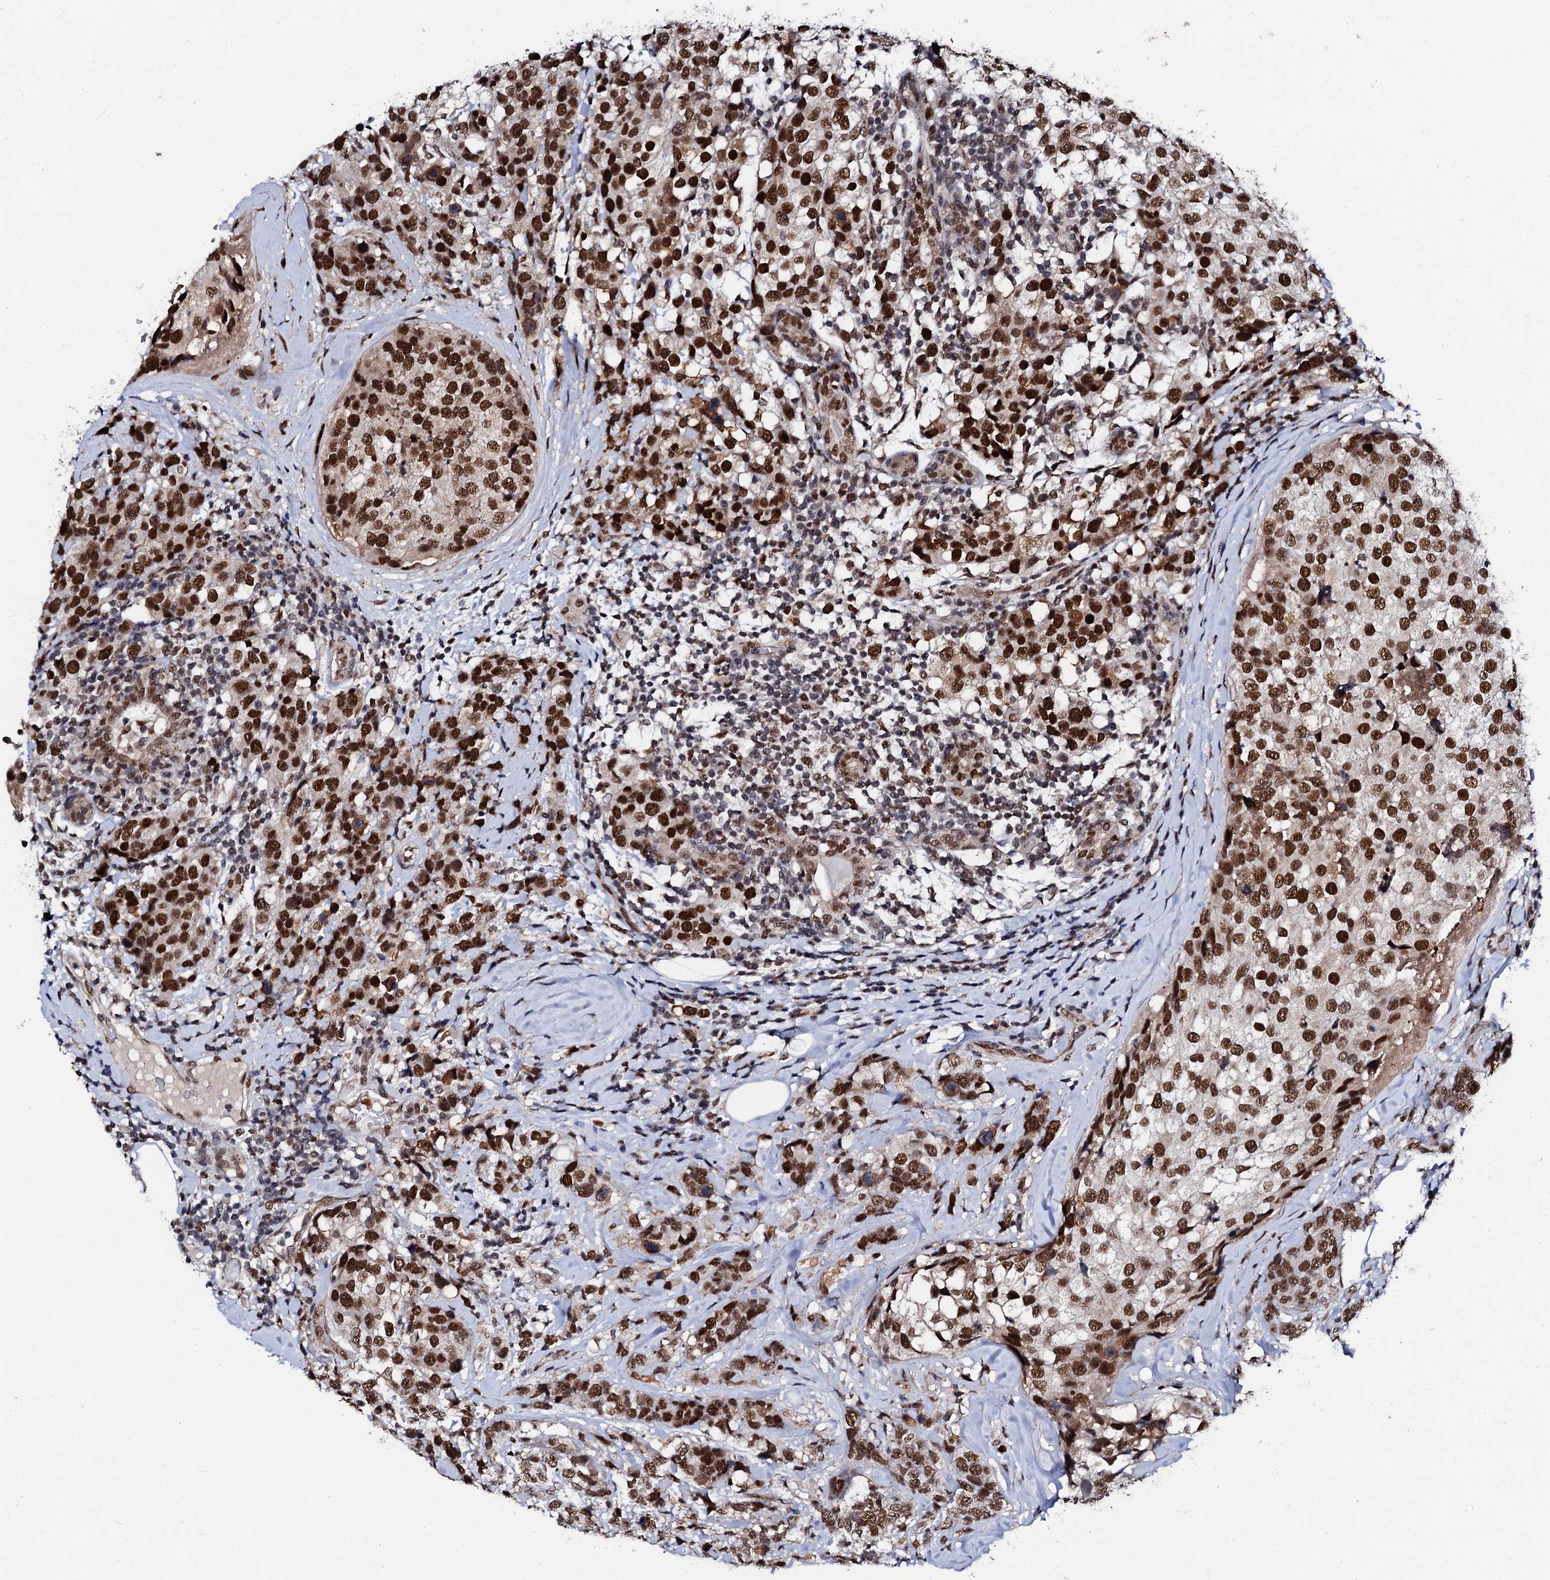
{"staining": {"intensity": "strong", "quantity": ">75%", "location": "nuclear"}, "tissue": "breast cancer", "cell_type": "Tumor cells", "image_type": "cancer", "snomed": [{"axis": "morphology", "description": "Lobular carcinoma"}, {"axis": "topography", "description": "Breast"}], "caption": "Protein expression by immunohistochemistry (IHC) shows strong nuclear positivity in approximately >75% of tumor cells in breast cancer.", "gene": "CSTF3", "patient": {"sex": "female", "age": 59}}